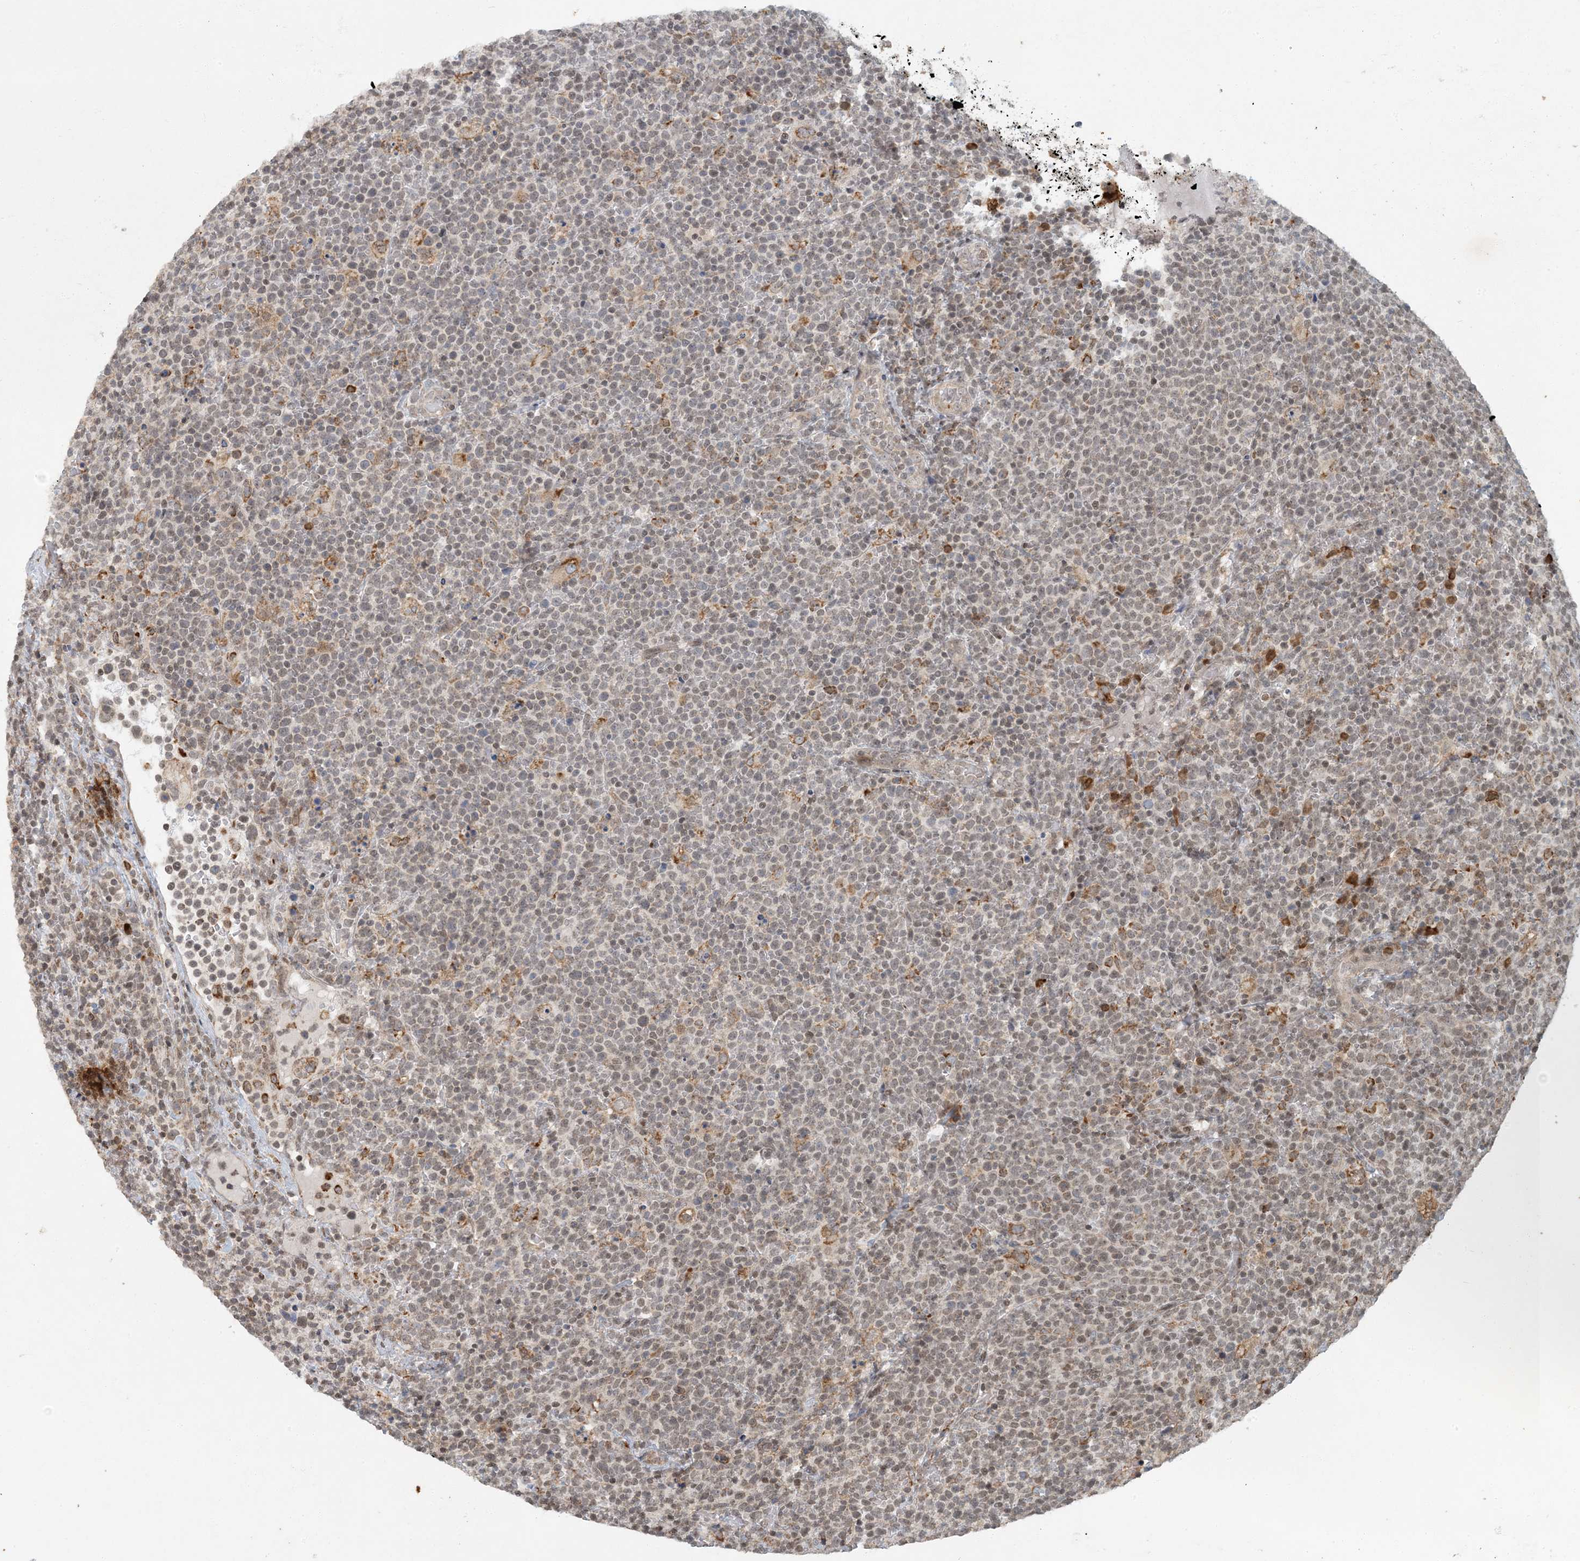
{"staining": {"intensity": "weak", "quantity": "25%-75%", "location": "nuclear"}, "tissue": "lymphoma", "cell_type": "Tumor cells", "image_type": "cancer", "snomed": [{"axis": "morphology", "description": "Malignant lymphoma, non-Hodgkin's type, High grade"}, {"axis": "topography", "description": "Lymph node"}], "caption": "A brown stain highlights weak nuclear staining of a protein in human lymphoma tumor cells.", "gene": "AK9", "patient": {"sex": "male", "age": 61}}